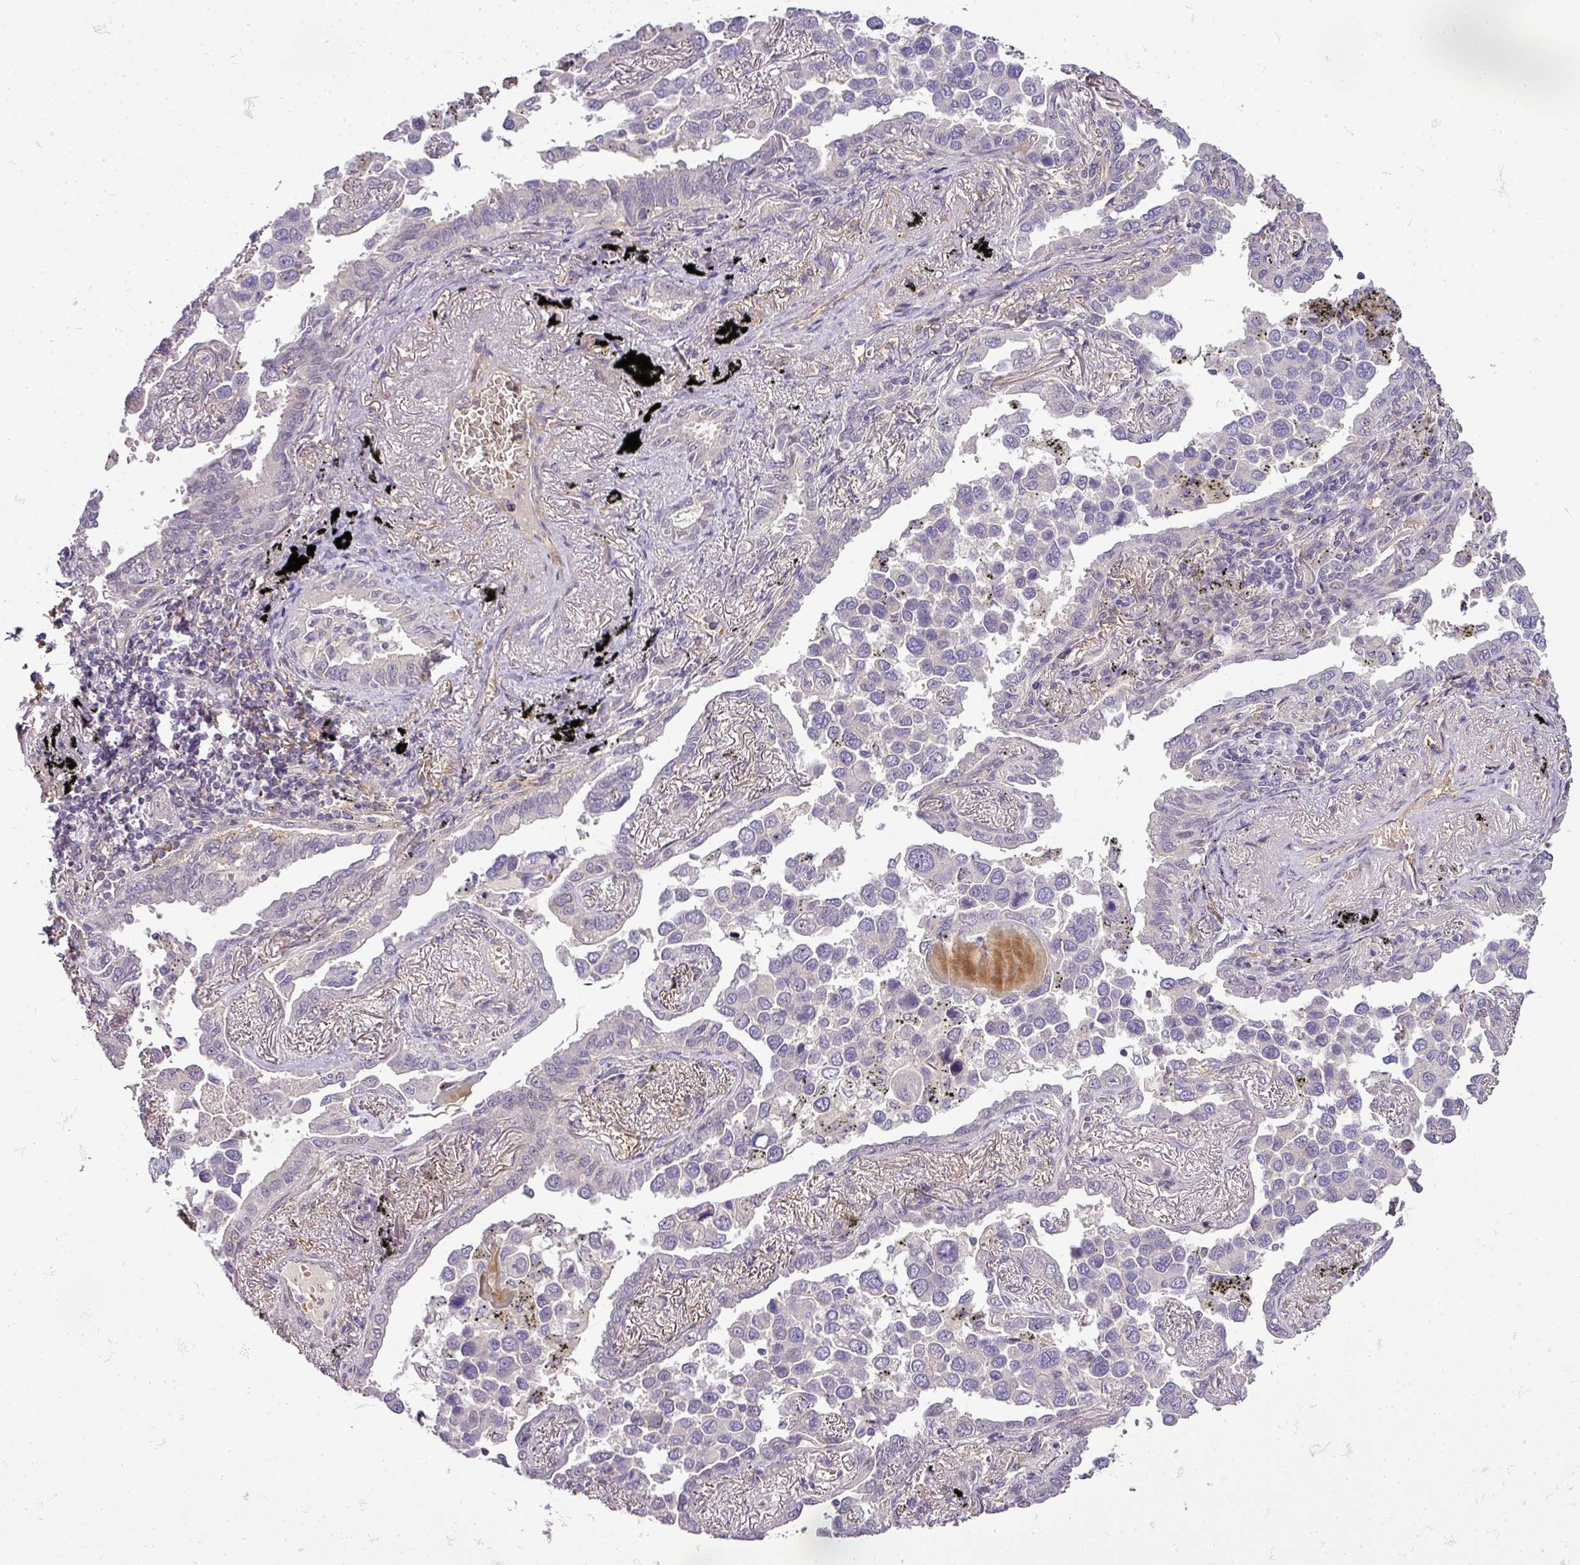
{"staining": {"intensity": "negative", "quantity": "none", "location": "none"}, "tissue": "lung cancer", "cell_type": "Tumor cells", "image_type": "cancer", "snomed": [{"axis": "morphology", "description": "Adenocarcinoma, NOS"}, {"axis": "topography", "description": "Lung"}], "caption": "A photomicrograph of lung adenocarcinoma stained for a protein exhibits no brown staining in tumor cells.", "gene": "ADH5", "patient": {"sex": "male", "age": 67}}